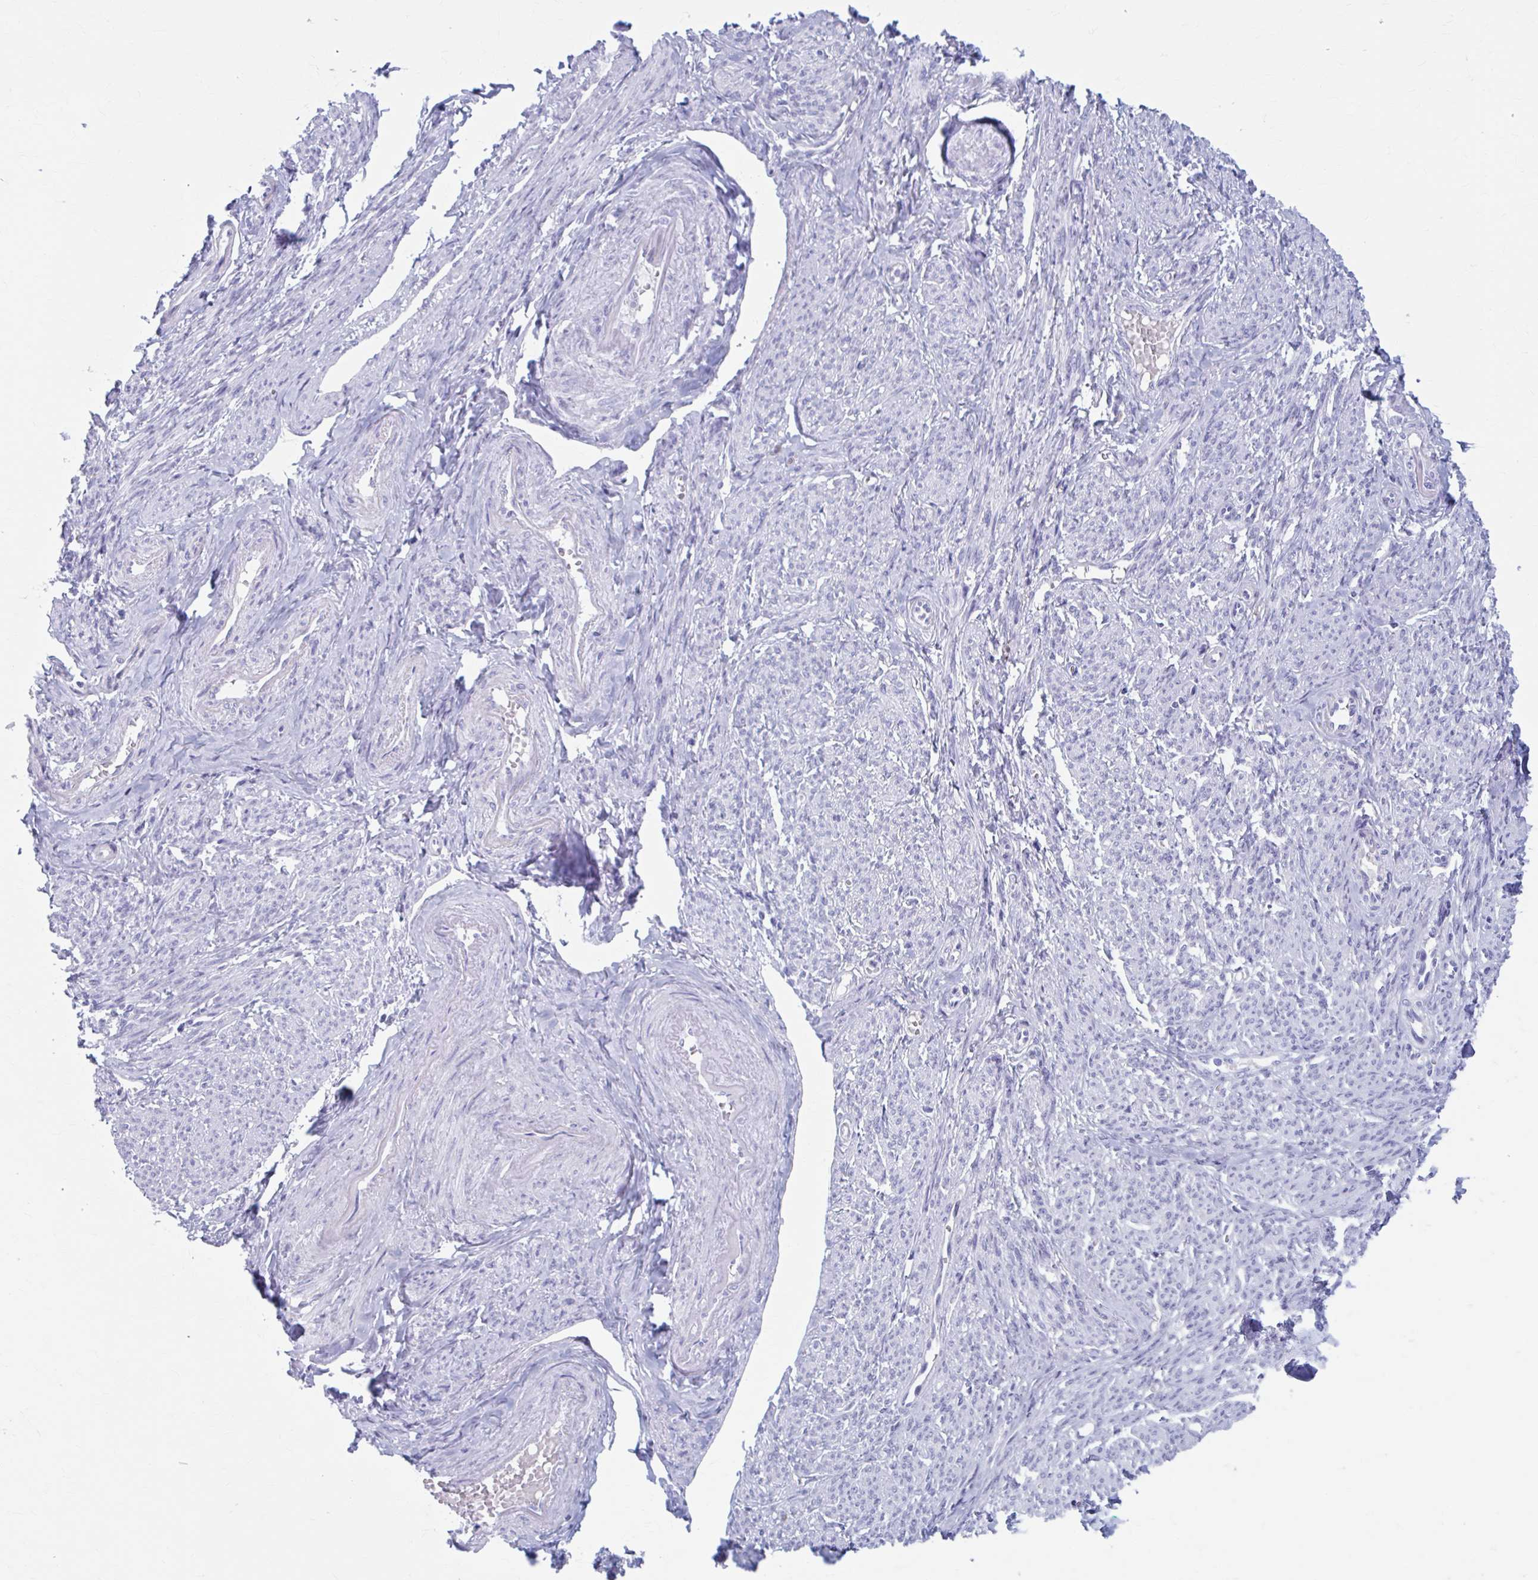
{"staining": {"intensity": "negative", "quantity": "none", "location": "none"}, "tissue": "smooth muscle", "cell_type": "Smooth muscle cells", "image_type": "normal", "snomed": [{"axis": "morphology", "description": "Normal tissue, NOS"}, {"axis": "topography", "description": "Smooth muscle"}], "caption": "An image of smooth muscle stained for a protein reveals no brown staining in smooth muscle cells. (DAB (3,3'-diaminobenzidine) immunohistochemistry (IHC) with hematoxylin counter stain).", "gene": "CCDC105", "patient": {"sex": "female", "age": 65}}